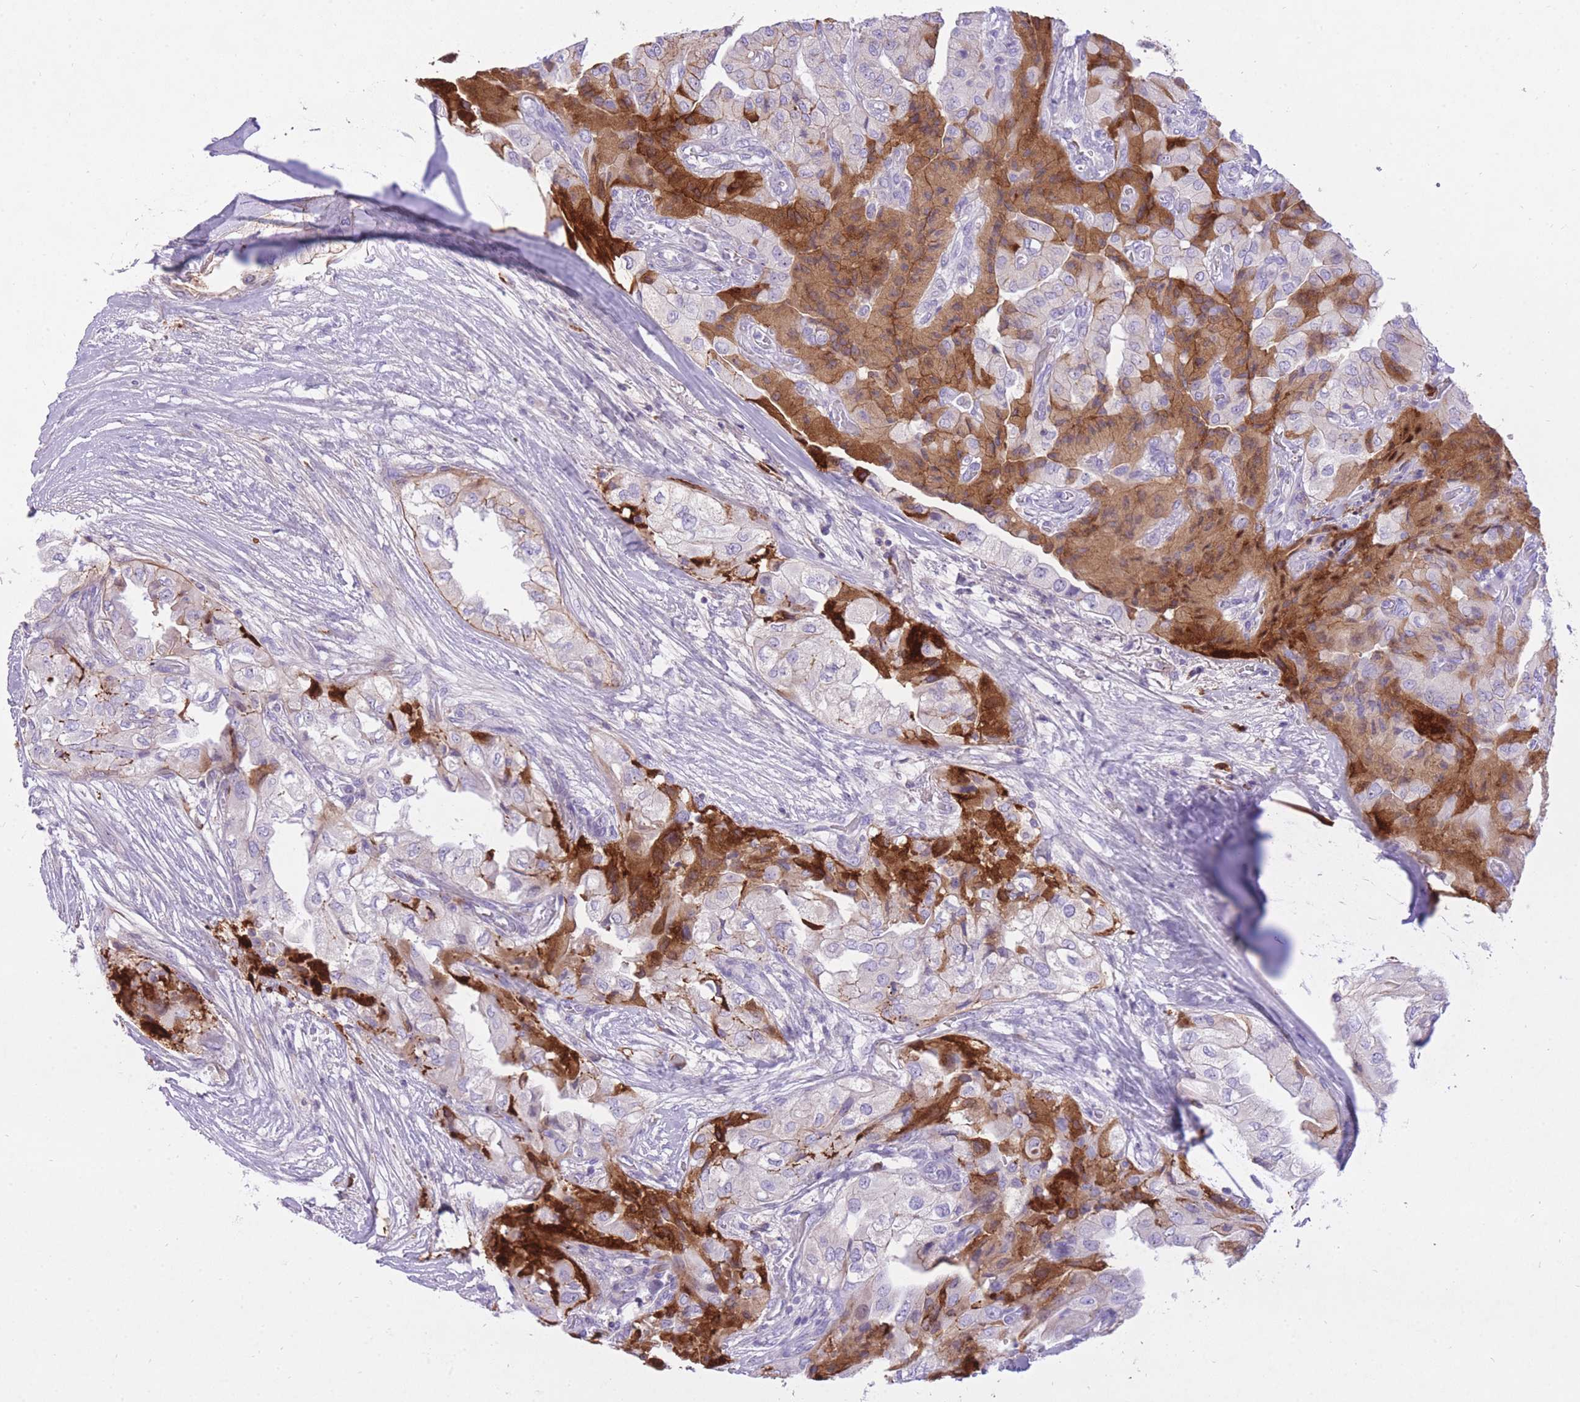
{"staining": {"intensity": "strong", "quantity": "<25%", "location": "cytoplasmic/membranous"}, "tissue": "head and neck cancer", "cell_type": "Tumor cells", "image_type": "cancer", "snomed": [{"axis": "morphology", "description": "Adenocarcinoma, NOS"}, {"axis": "topography", "description": "Head-Neck"}], "caption": "Head and neck adenocarcinoma tissue exhibits strong cytoplasmic/membranous expression in about <25% of tumor cells, visualized by immunohistochemistry.", "gene": "HRG", "patient": {"sex": "male", "age": 66}}